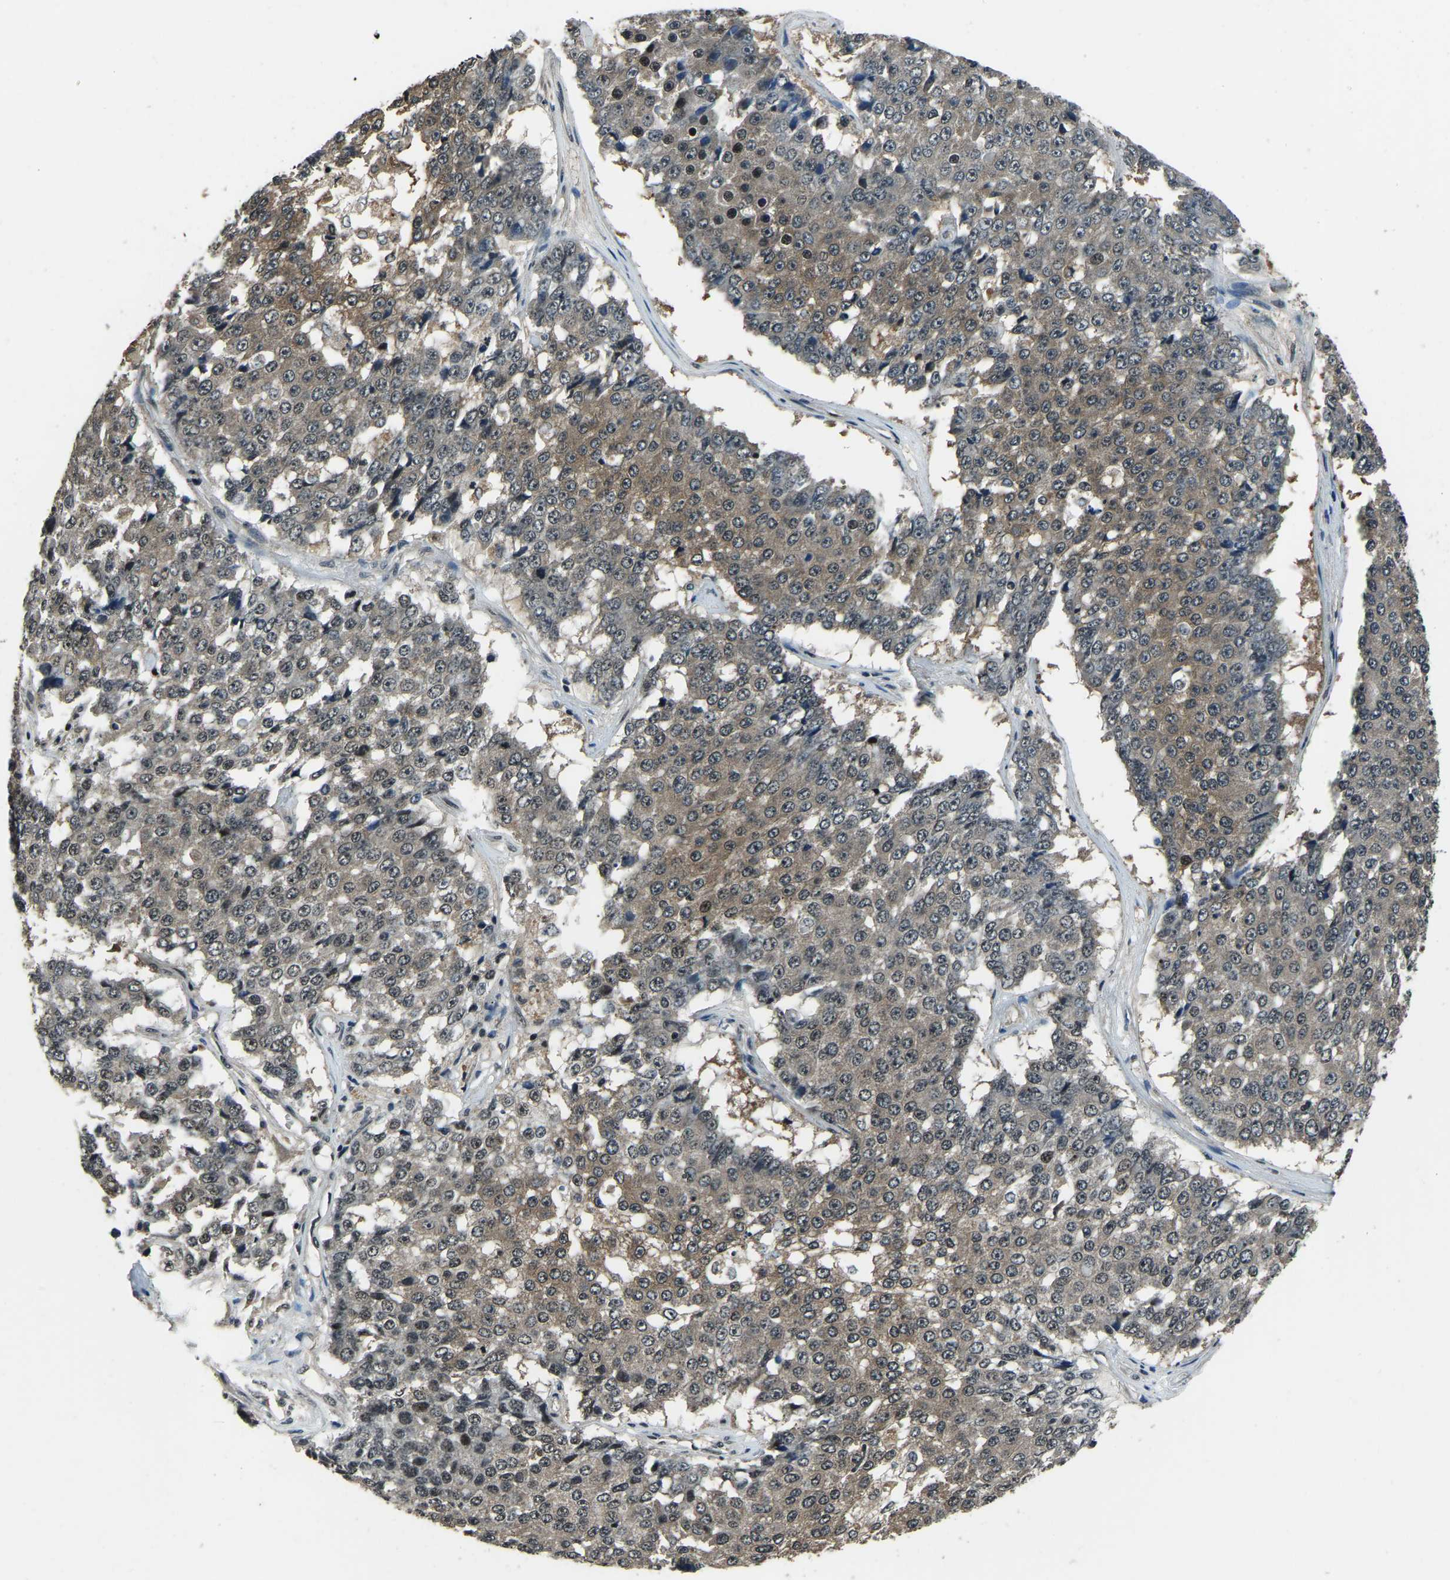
{"staining": {"intensity": "weak", "quantity": "25%-75%", "location": "cytoplasmic/membranous"}, "tissue": "pancreatic cancer", "cell_type": "Tumor cells", "image_type": "cancer", "snomed": [{"axis": "morphology", "description": "Adenocarcinoma, NOS"}, {"axis": "topography", "description": "Pancreas"}], "caption": "Protein expression by IHC exhibits weak cytoplasmic/membranous expression in about 25%-75% of tumor cells in adenocarcinoma (pancreatic).", "gene": "ANKIB1", "patient": {"sex": "male", "age": 50}}